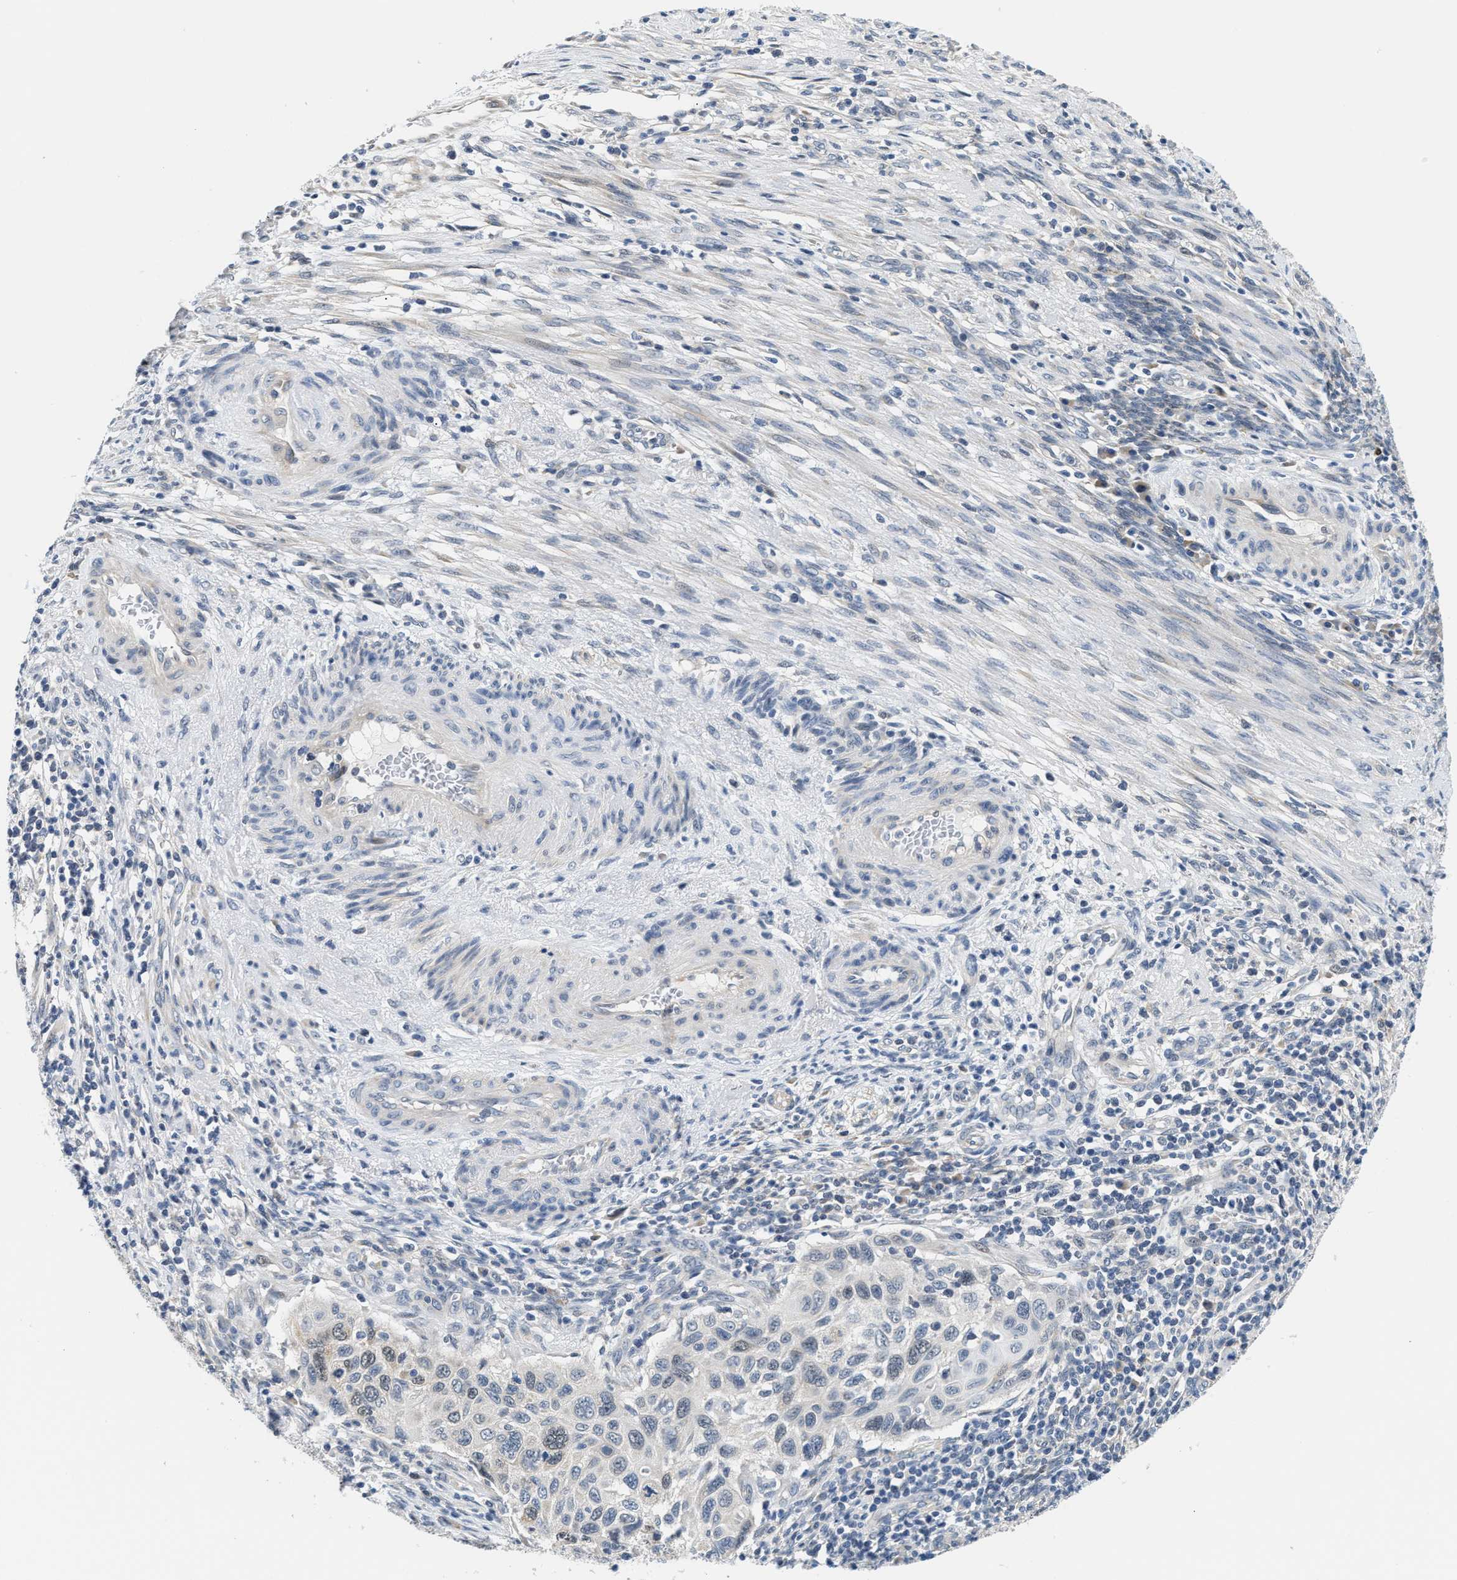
{"staining": {"intensity": "negative", "quantity": "none", "location": "none"}, "tissue": "cervical cancer", "cell_type": "Tumor cells", "image_type": "cancer", "snomed": [{"axis": "morphology", "description": "Squamous cell carcinoma, NOS"}, {"axis": "topography", "description": "Cervix"}], "caption": "This is an IHC photomicrograph of cervical cancer. There is no expression in tumor cells.", "gene": "CLGN", "patient": {"sex": "female", "age": 70}}